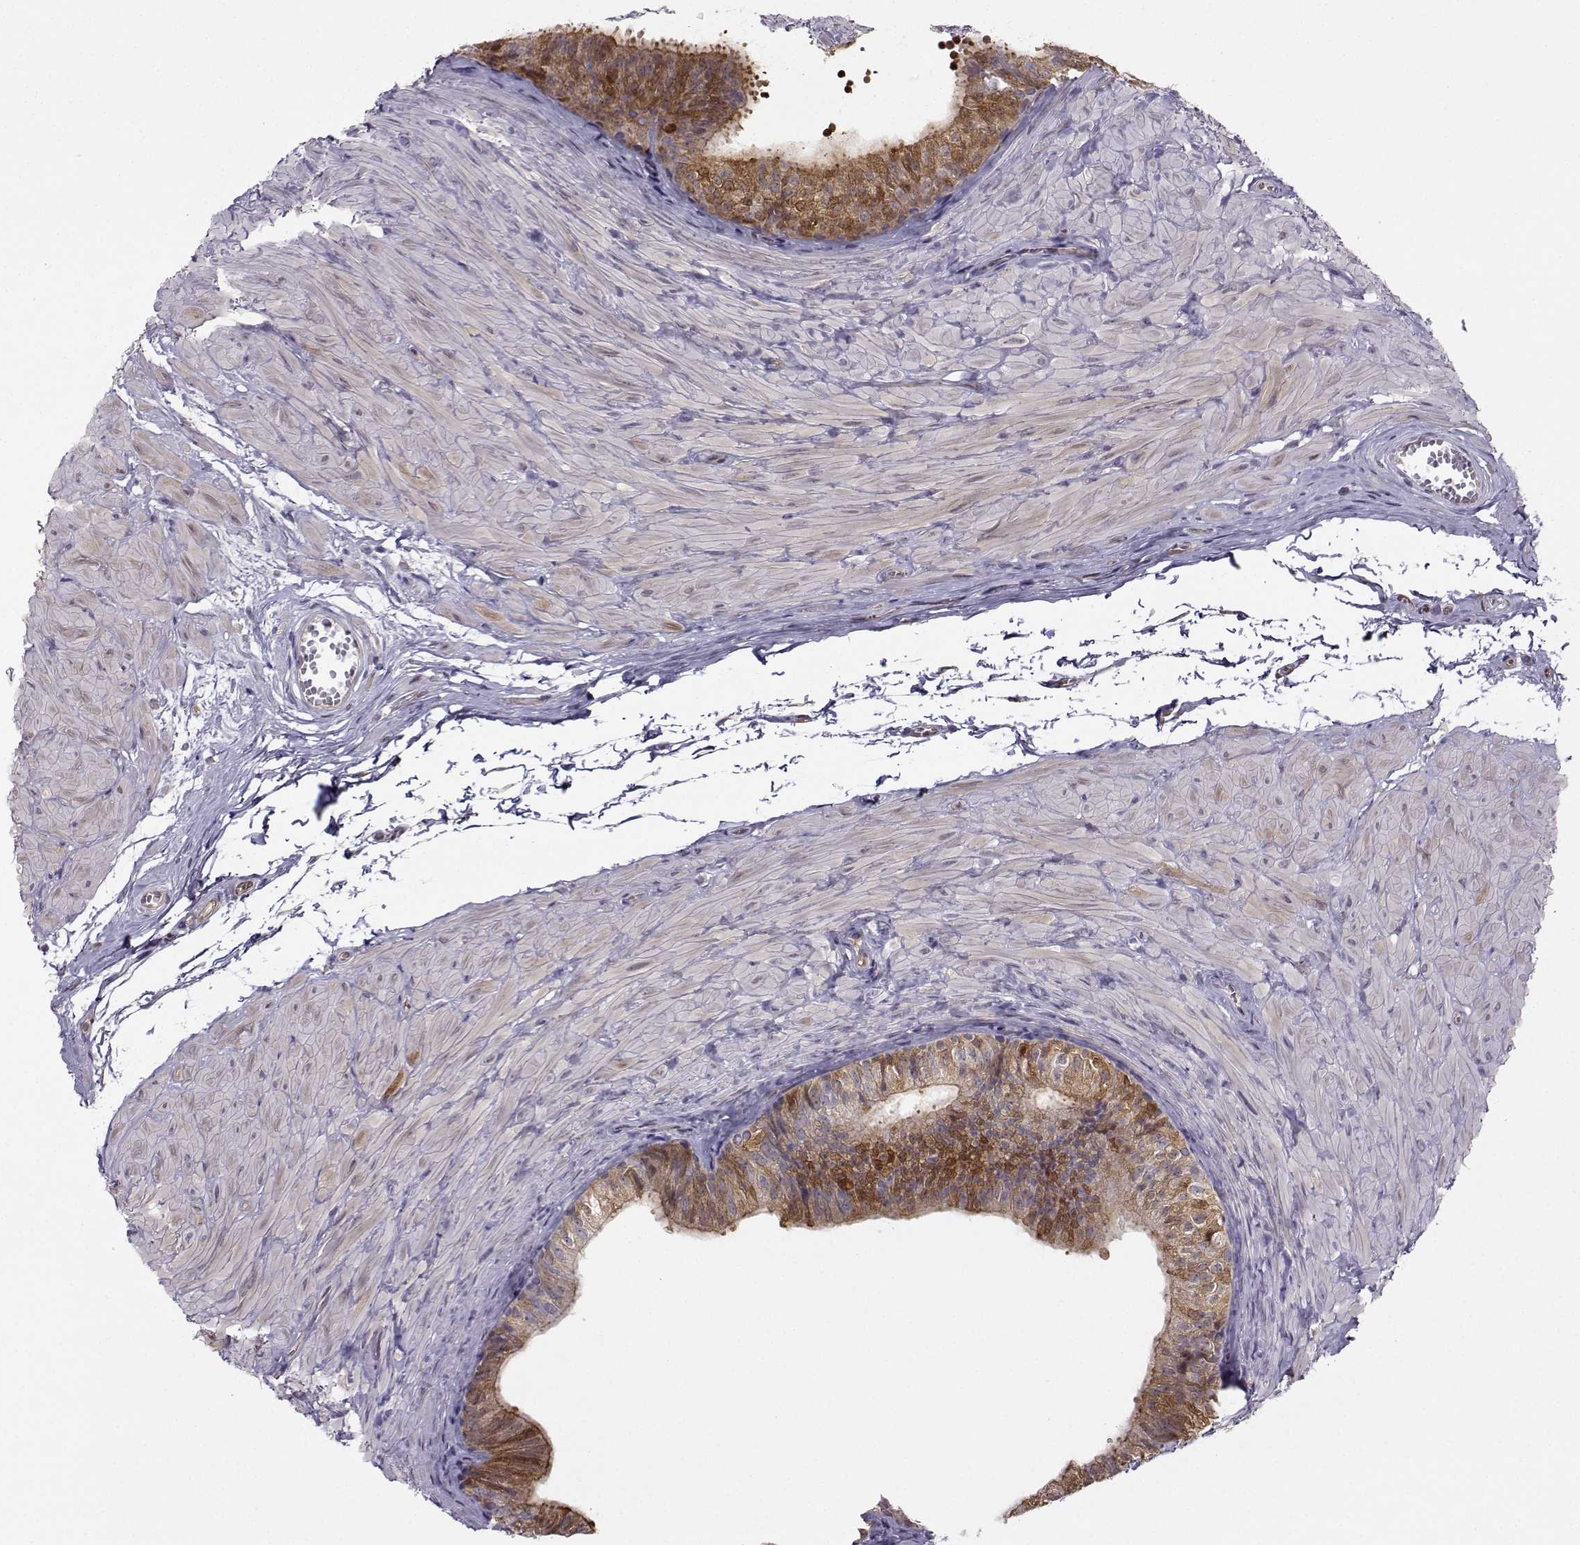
{"staining": {"intensity": "strong", "quantity": "<25%", "location": "cytoplasmic/membranous"}, "tissue": "epididymis", "cell_type": "Glandular cells", "image_type": "normal", "snomed": [{"axis": "morphology", "description": "Normal tissue, NOS"}, {"axis": "topography", "description": "Epididymis"}, {"axis": "topography", "description": "Vas deferens"}], "caption": "Protein staining by immunohistochemistry displays strong cytoplasmic/membranous expression in approximately <25% of glandular cells in benign epididymis. The staining was performed using DAB to visualize the protein expression in brown, while the nuclei were stained in blue with hematoxylin (Magnification: 20x).", "gene": "NQO1", "patient": {"sex": "male", "age": 23}}